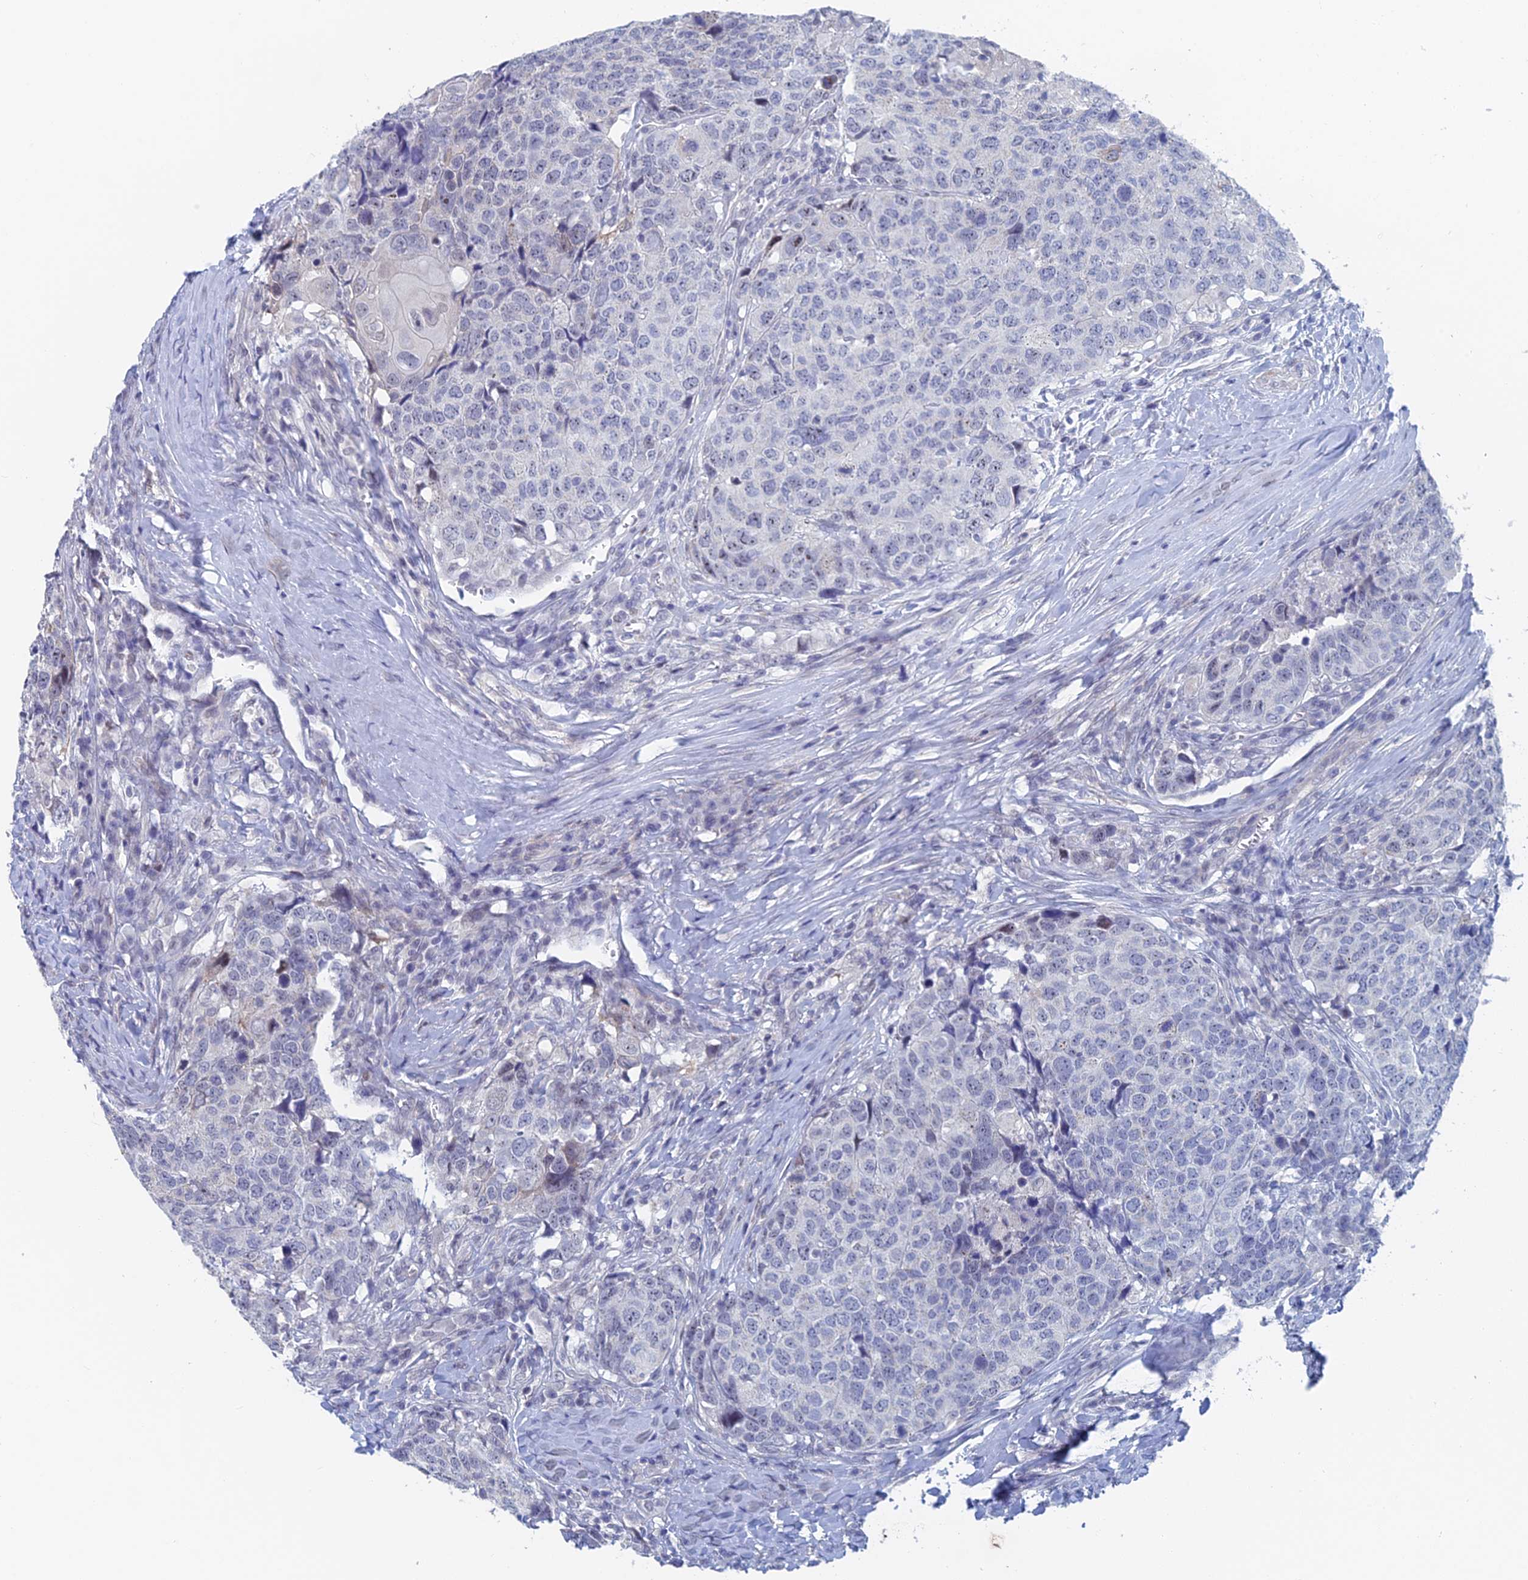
{"staining": {"intensity": "negative", "quantity": "none", "location": "none"}, "tissue": "head and neck cancer", "cell_type": "Tumor cells", "image_type": "cancer", "snomed": [{"axis": "morphology", "description": "Squamous cell carcinoma, NOS"}, {"axis": "topography", "description": "Head-Neck"}], "caption": "IHC image of neoplastic tissue: head and neck squamous cell carcinoma stained with DAB displays no significant protein positivity in tumor cells. (DAB (3,3'-diaminobenzidine) immunohistochemistry (IHC) with hematoxylin counter stain).", "gene": "GMNC", "patient": {"sex": "male", "age": 66}}